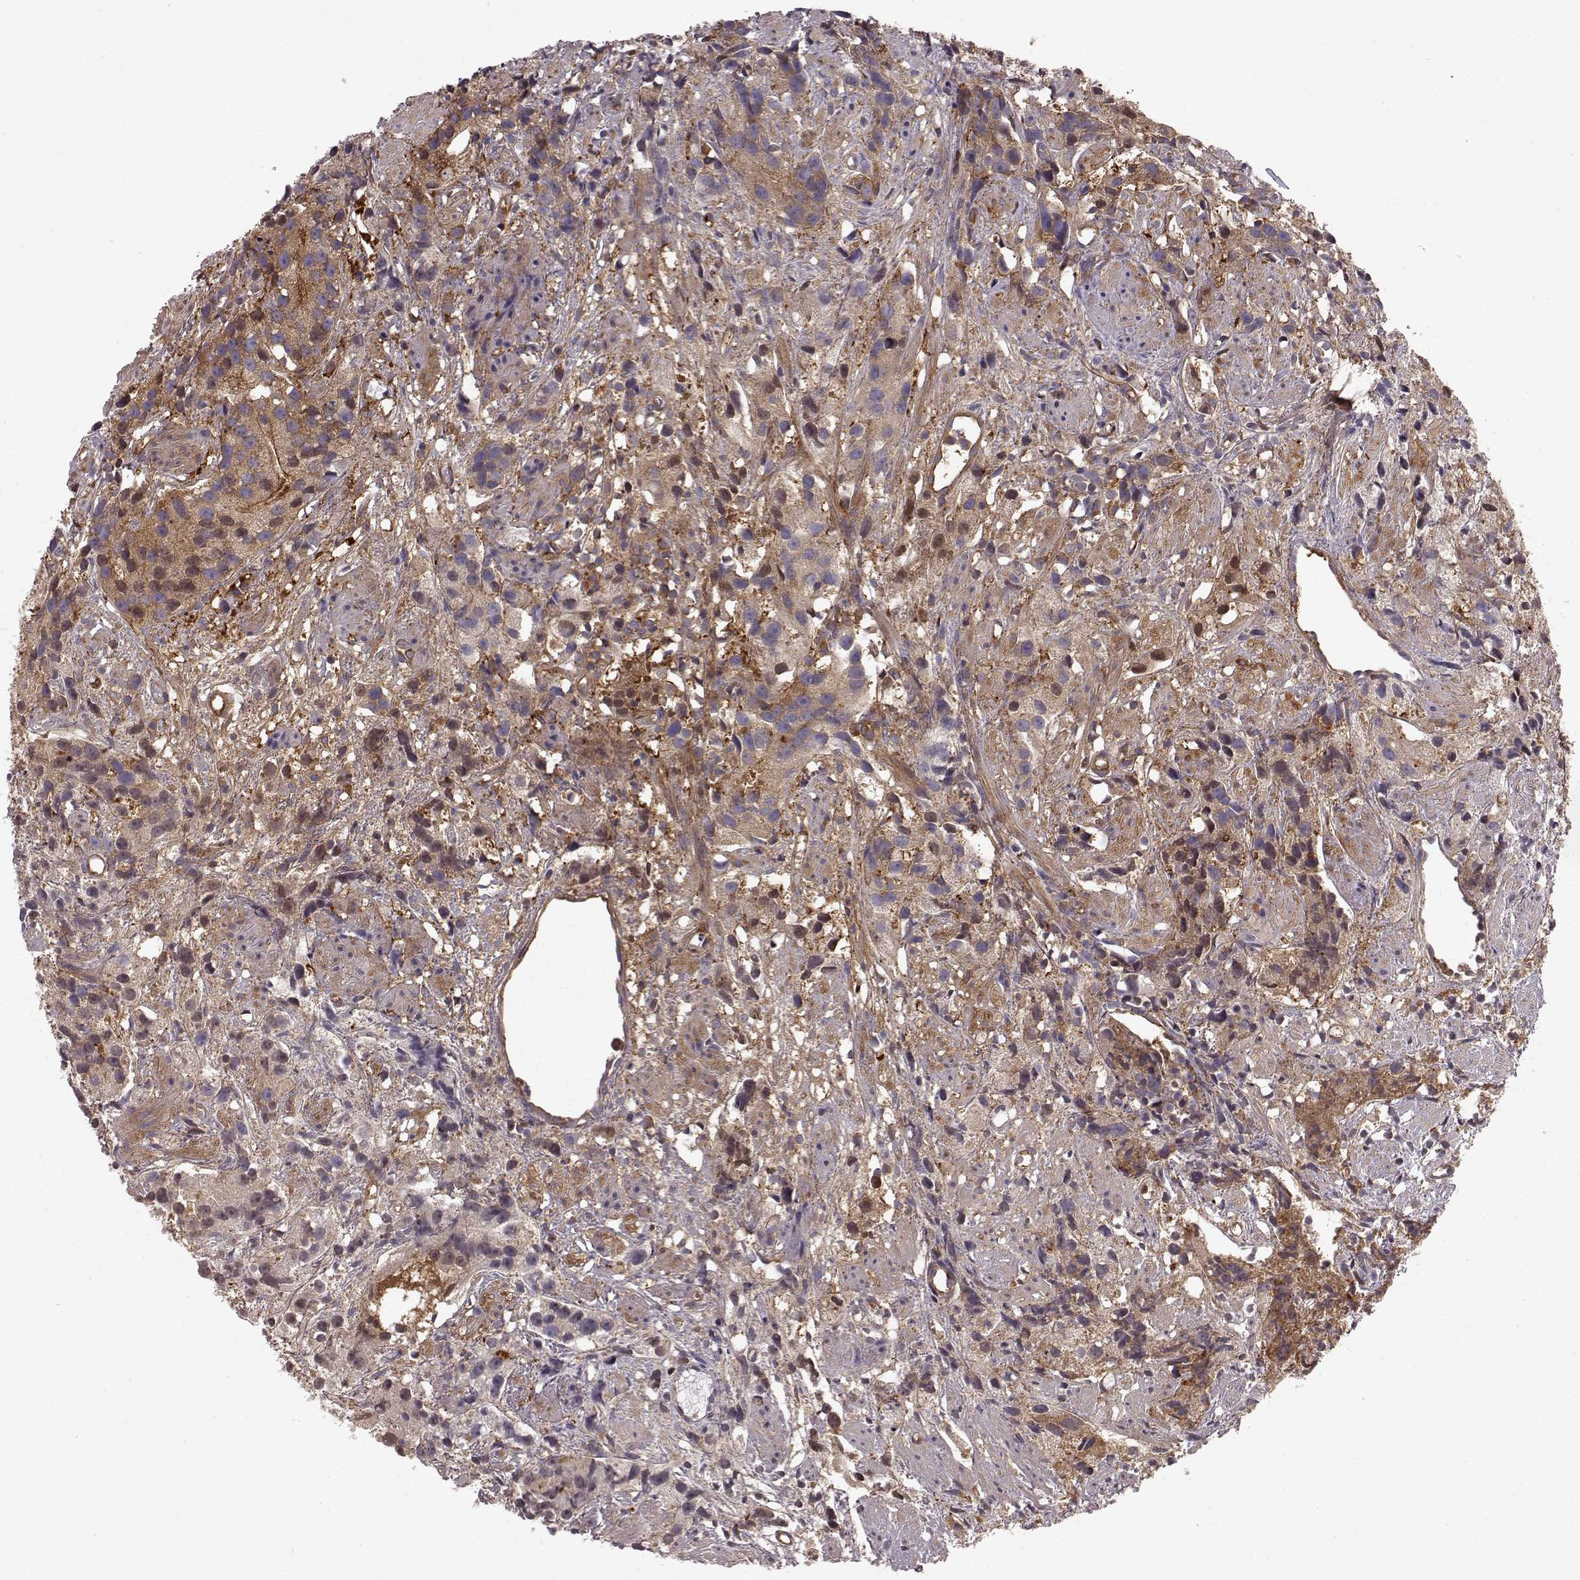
{"staining": {"intensity": "moderate", "quantity": "25%-75%", "location": "cytoplasmic/membranous"}, "tissue": "prostate cancer", "cell_type": "Tumor cells", "image_type": "cancer", "snomed": [{"axis": "morphology", "description": "Adenocarcinoma, High grade"}, {"axis": "topography", "description": "Prostate"}], "caption": "The image displays immunohistochemical staining of prostate cancer. There is moderate cytoplasmic/membranous positivity is seen in about 25%-75% of tumor cells.", "gene": "RABGAP1", "patient": {"sex": "male", "age": 68}}